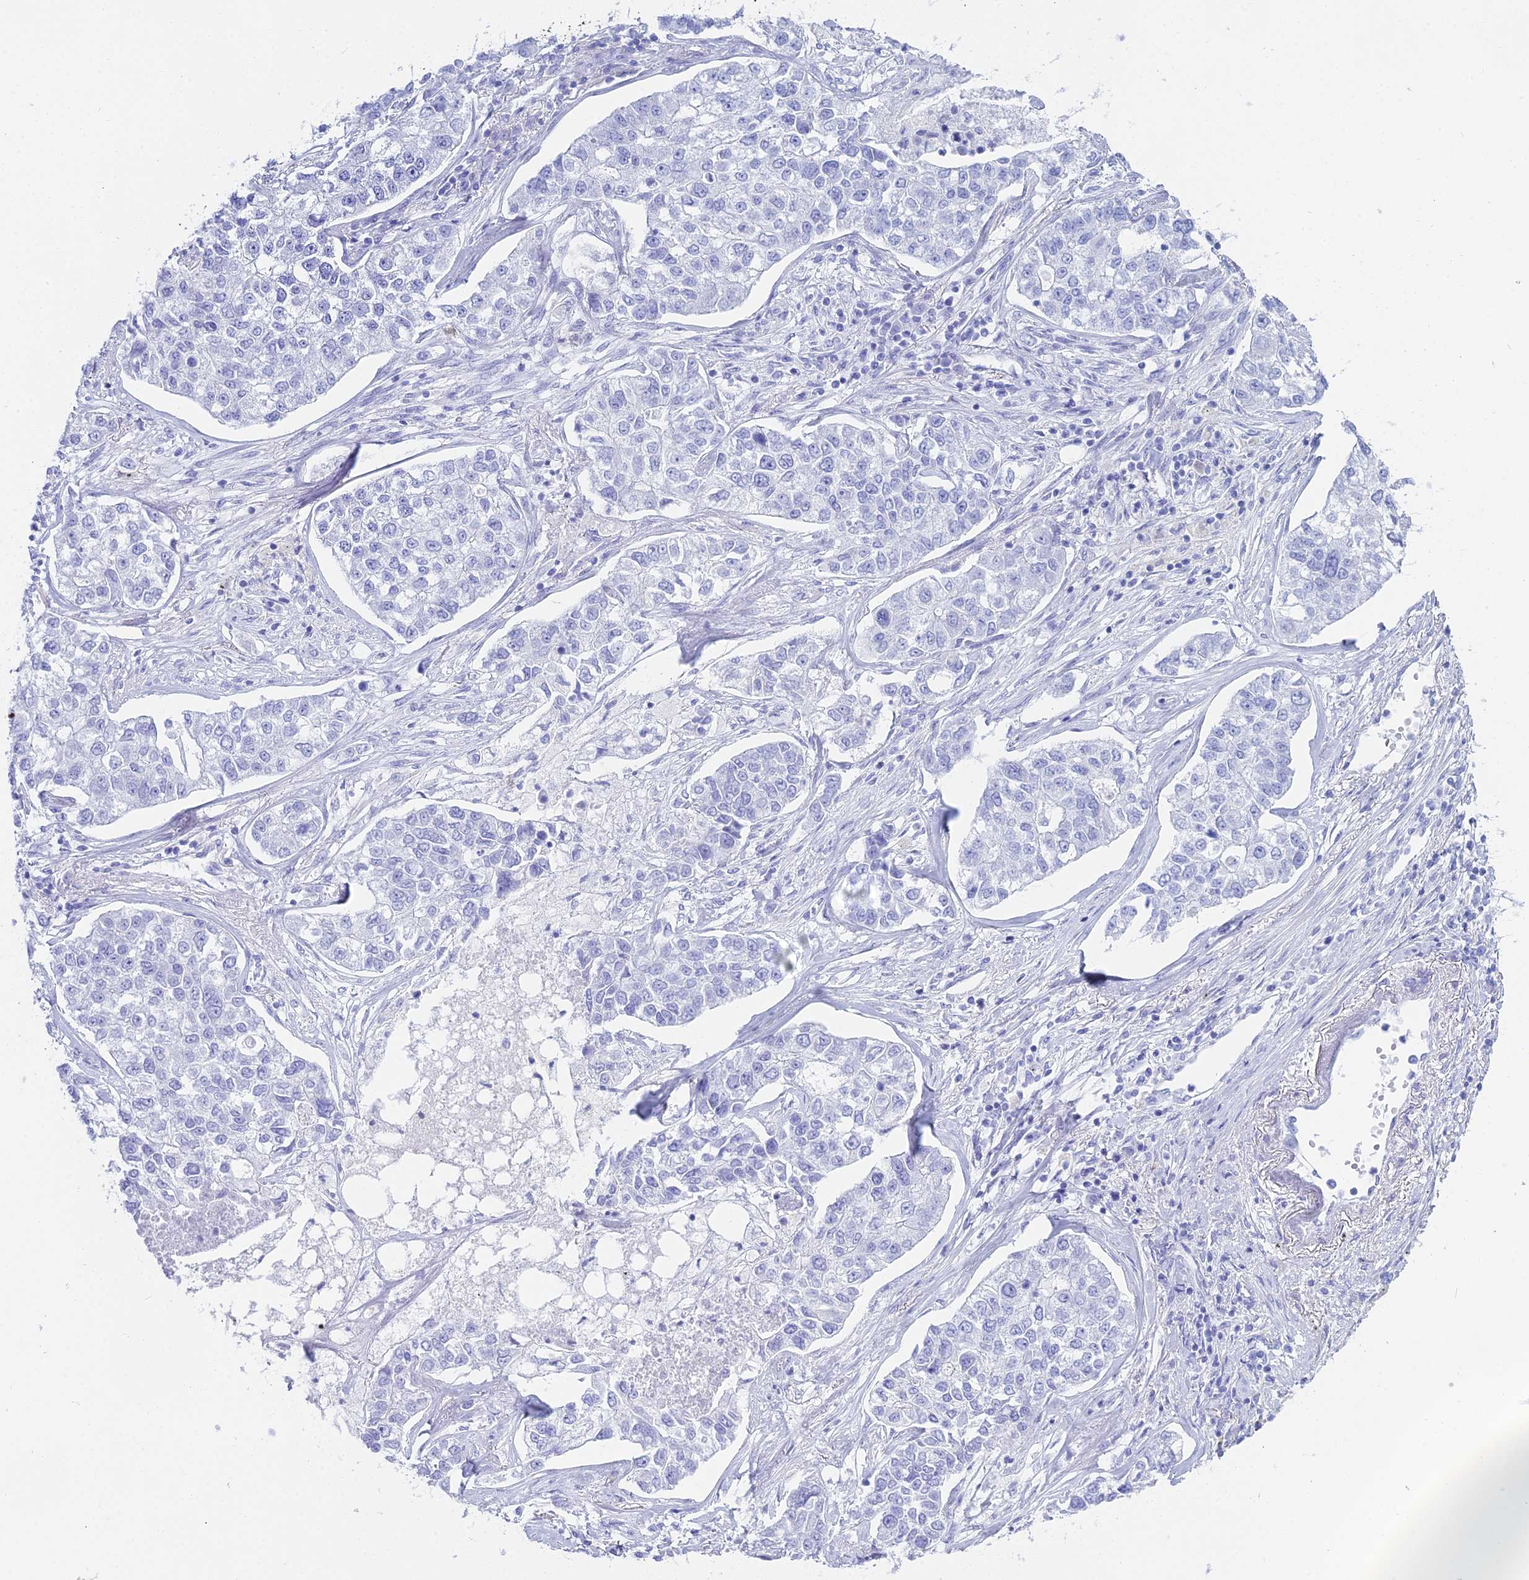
{"staining": {"intensity": "negative", "quantity": "none", "location": "none"}, "tissue": "lung cancer", "cell_type": "Tumor cells", "image_type": "cancer", "snomed": [{"axis": "morphology", "description": "Adenocarcinoma, NOS"}, {"axis": "topography", "description": "Lung"}], "caption": "High power microscopy image of an immunohistochemistry (IHC) micrograph of lung cancer, revealing no significant staining in tumor cells.", "gene": "CGB2", "patient": {"sex": "male", "age": 49}}